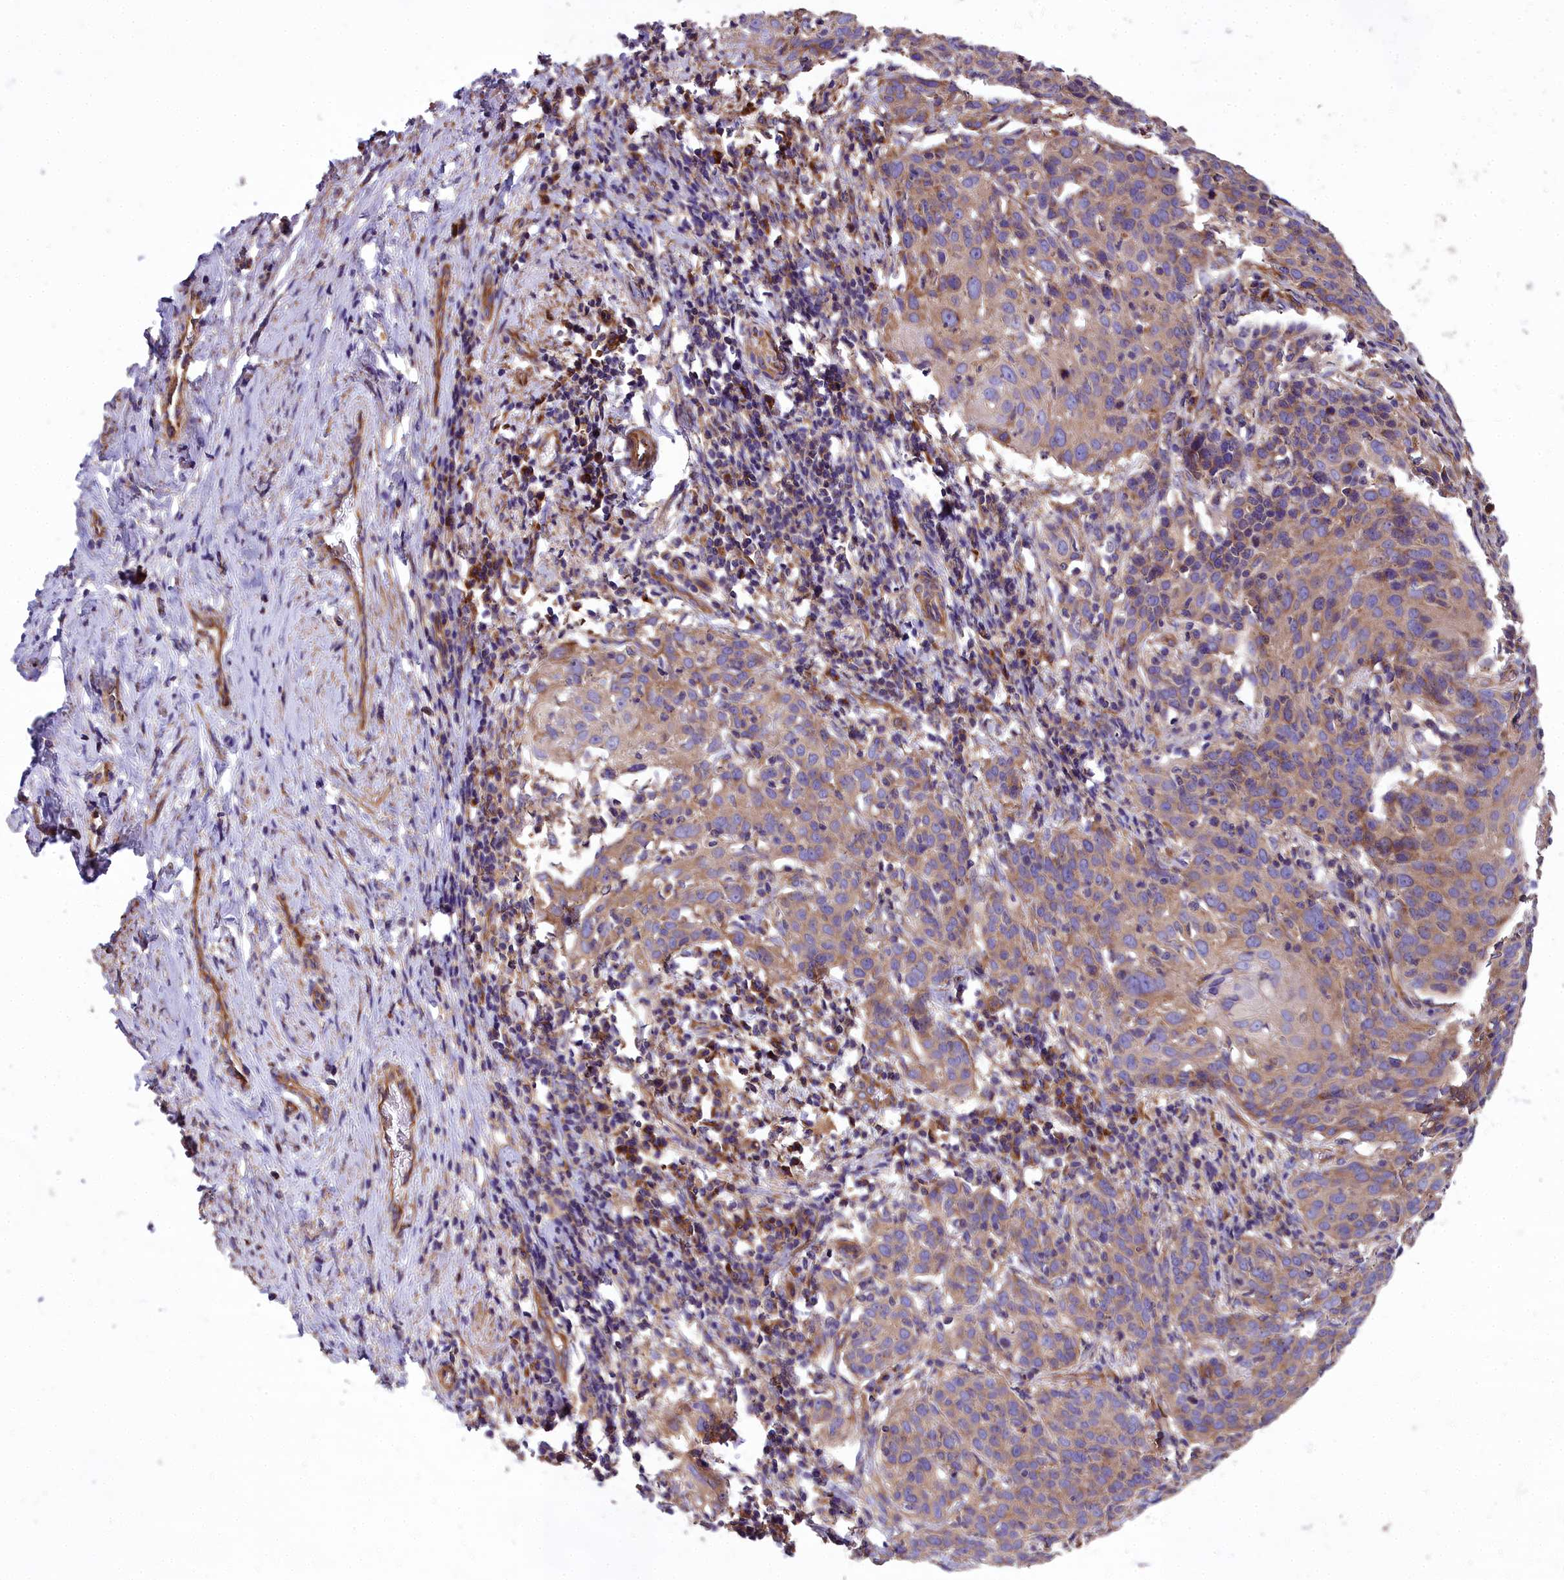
{"staining": {"intensity": "moderate", "quantity": ">75%", "location": "cytoplasmic/membranous"}, "tissue": "cervical cancer", "cell_type": "Tumor cells", "image_type": "cancer", "snomed": [{"axis": "morphology", "description": "Squamous cell carcinoma, NOS"}, {"axis": "topography", "description": "Cervix"}], "caption": "Tumor cells demonstrate moderate cytoplasmic/membranous expression in about >75% of cells in cervical cancer.", "gene": "DCTN3", "patient": {"sex": "female", "age": 50}}